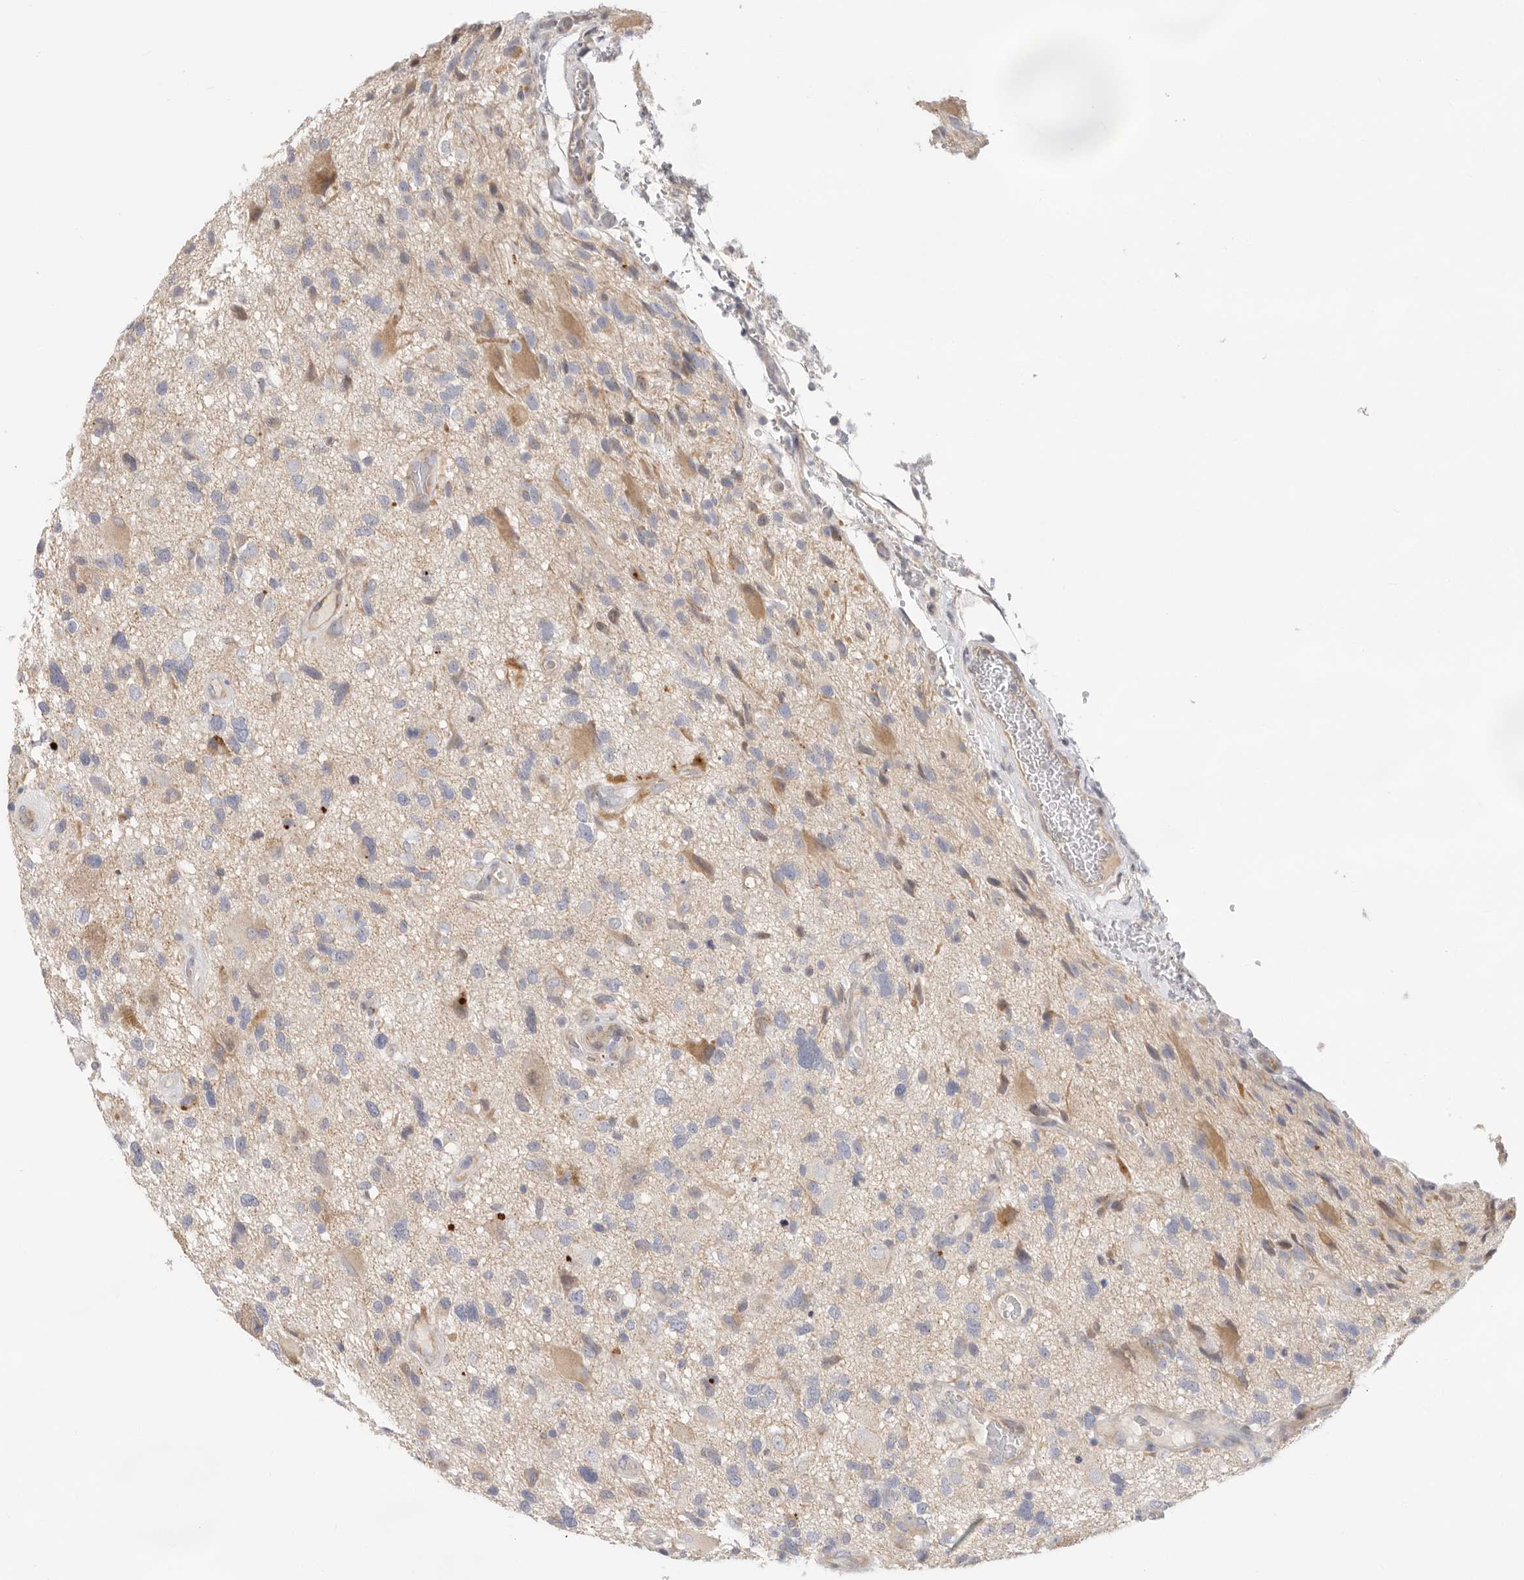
{"staining": {"intensity": "moderate", "quantity": "<25%", "location": "cytoplasmic/membranous"}, "tissue": "glioma", "cell_type": "Tumor cells", "image_type": "cancer", "snomed": [{"axis": "morphology", "description": "Glioma, malignant, High grade"}, {"axis": "topography", "description": "Brain"}], "caption": "Glioma tissue demonstrates moderate cytoplasmic/membranous expression in about <25% of tumor cells, visualized by immunohistochemistry. (Brightfield microscopy of DAB IHC at high magnification).", "gene": "USH1C", "patient": {"sex": "male", "age": 33}}